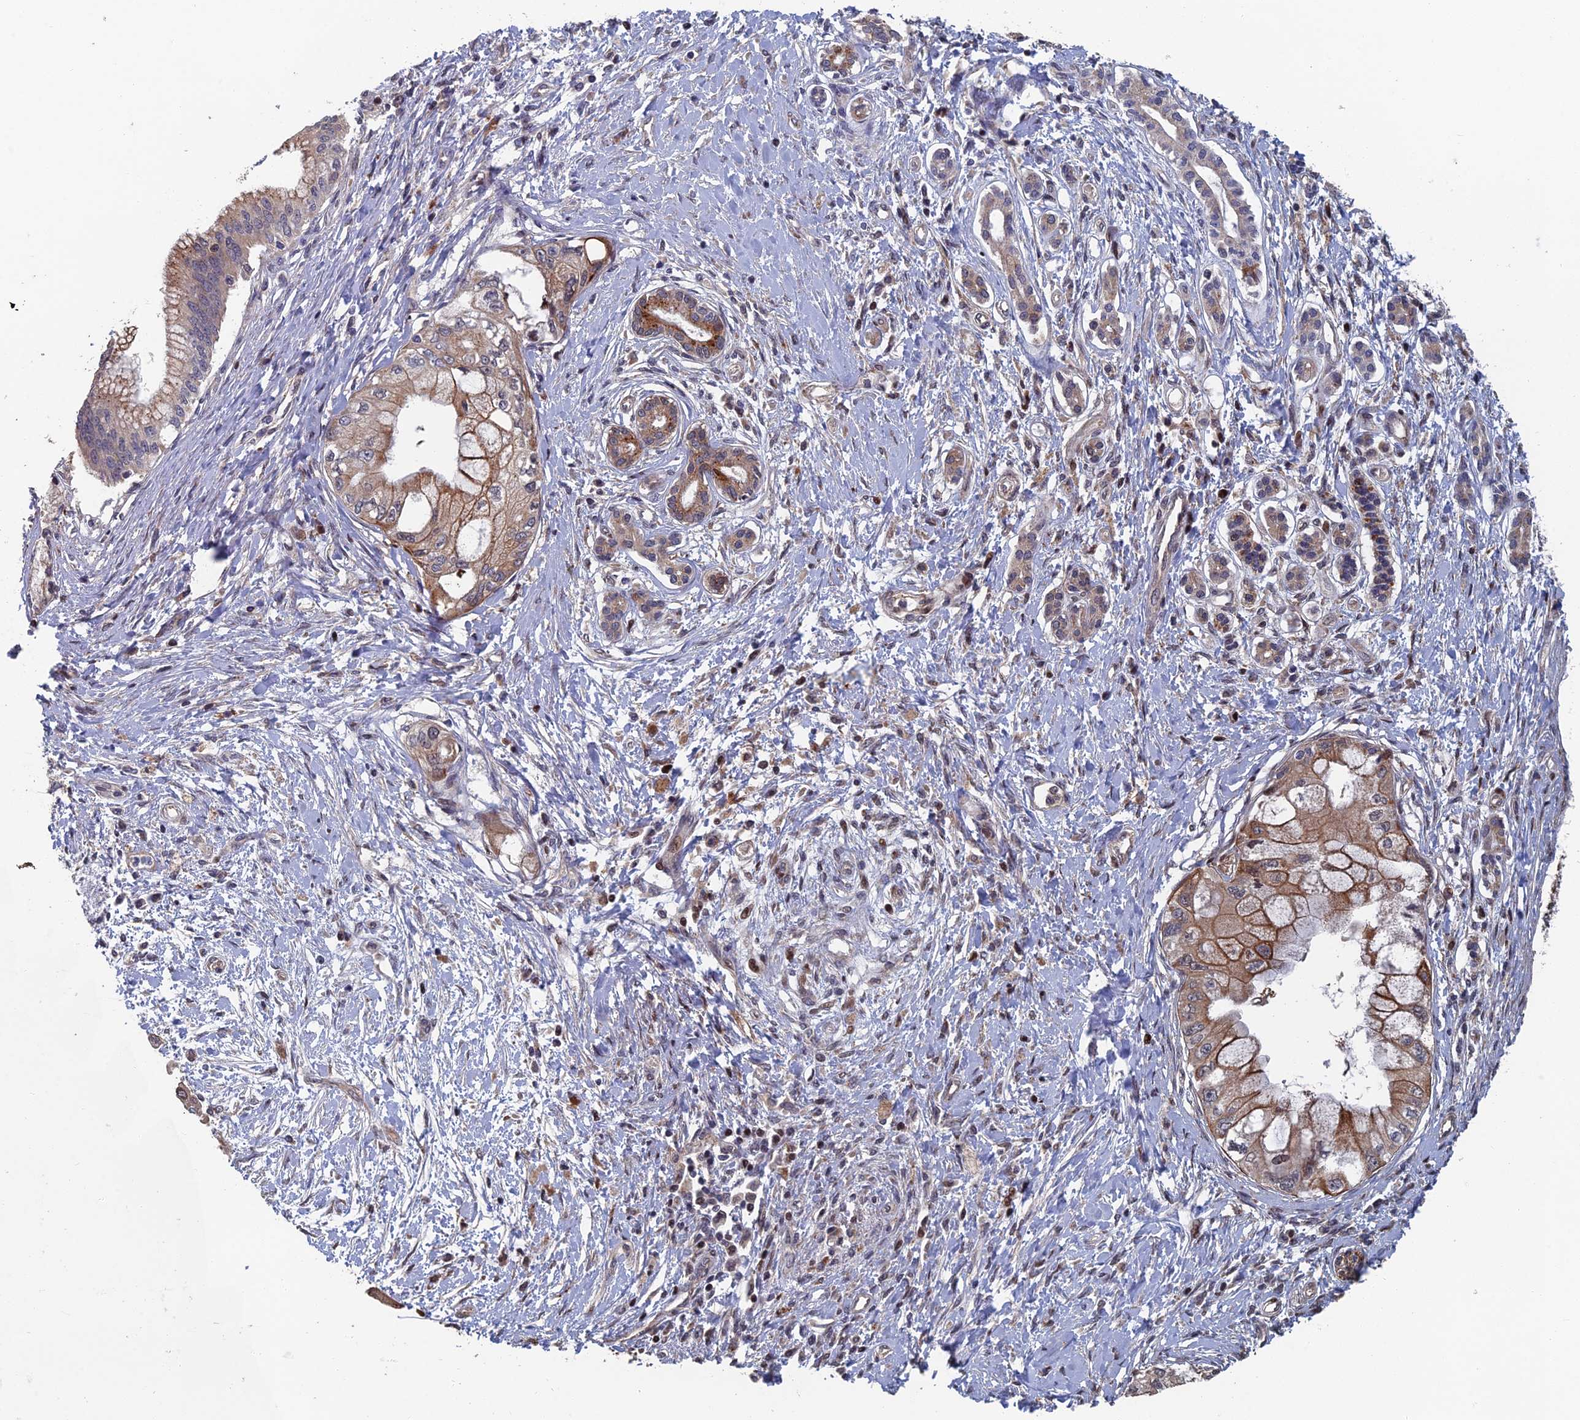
{"staining": {"intensity": "moderate", "quantity": "25%-75%", "location": "cytoplasmic/membranous"}, "tissue": "pancreatic cancer", "cell_type": "Tumor cells", "image_type": "cancer", "snomed": [{"axis": "morphology", "description": "Adenocarcinoma, NOS"}, {"axis": "topography", "description": "Pancreas"}], "caption": "Immunohistochemical staining of pancreatic adenocarcinoma exhibits medium levels of moderate cytoplasmic/membranous protein expression in about 25%-75% of tumor cells.", "gene": "GTF2IRD1", "patient": {"sex": "male", "age": 46}}